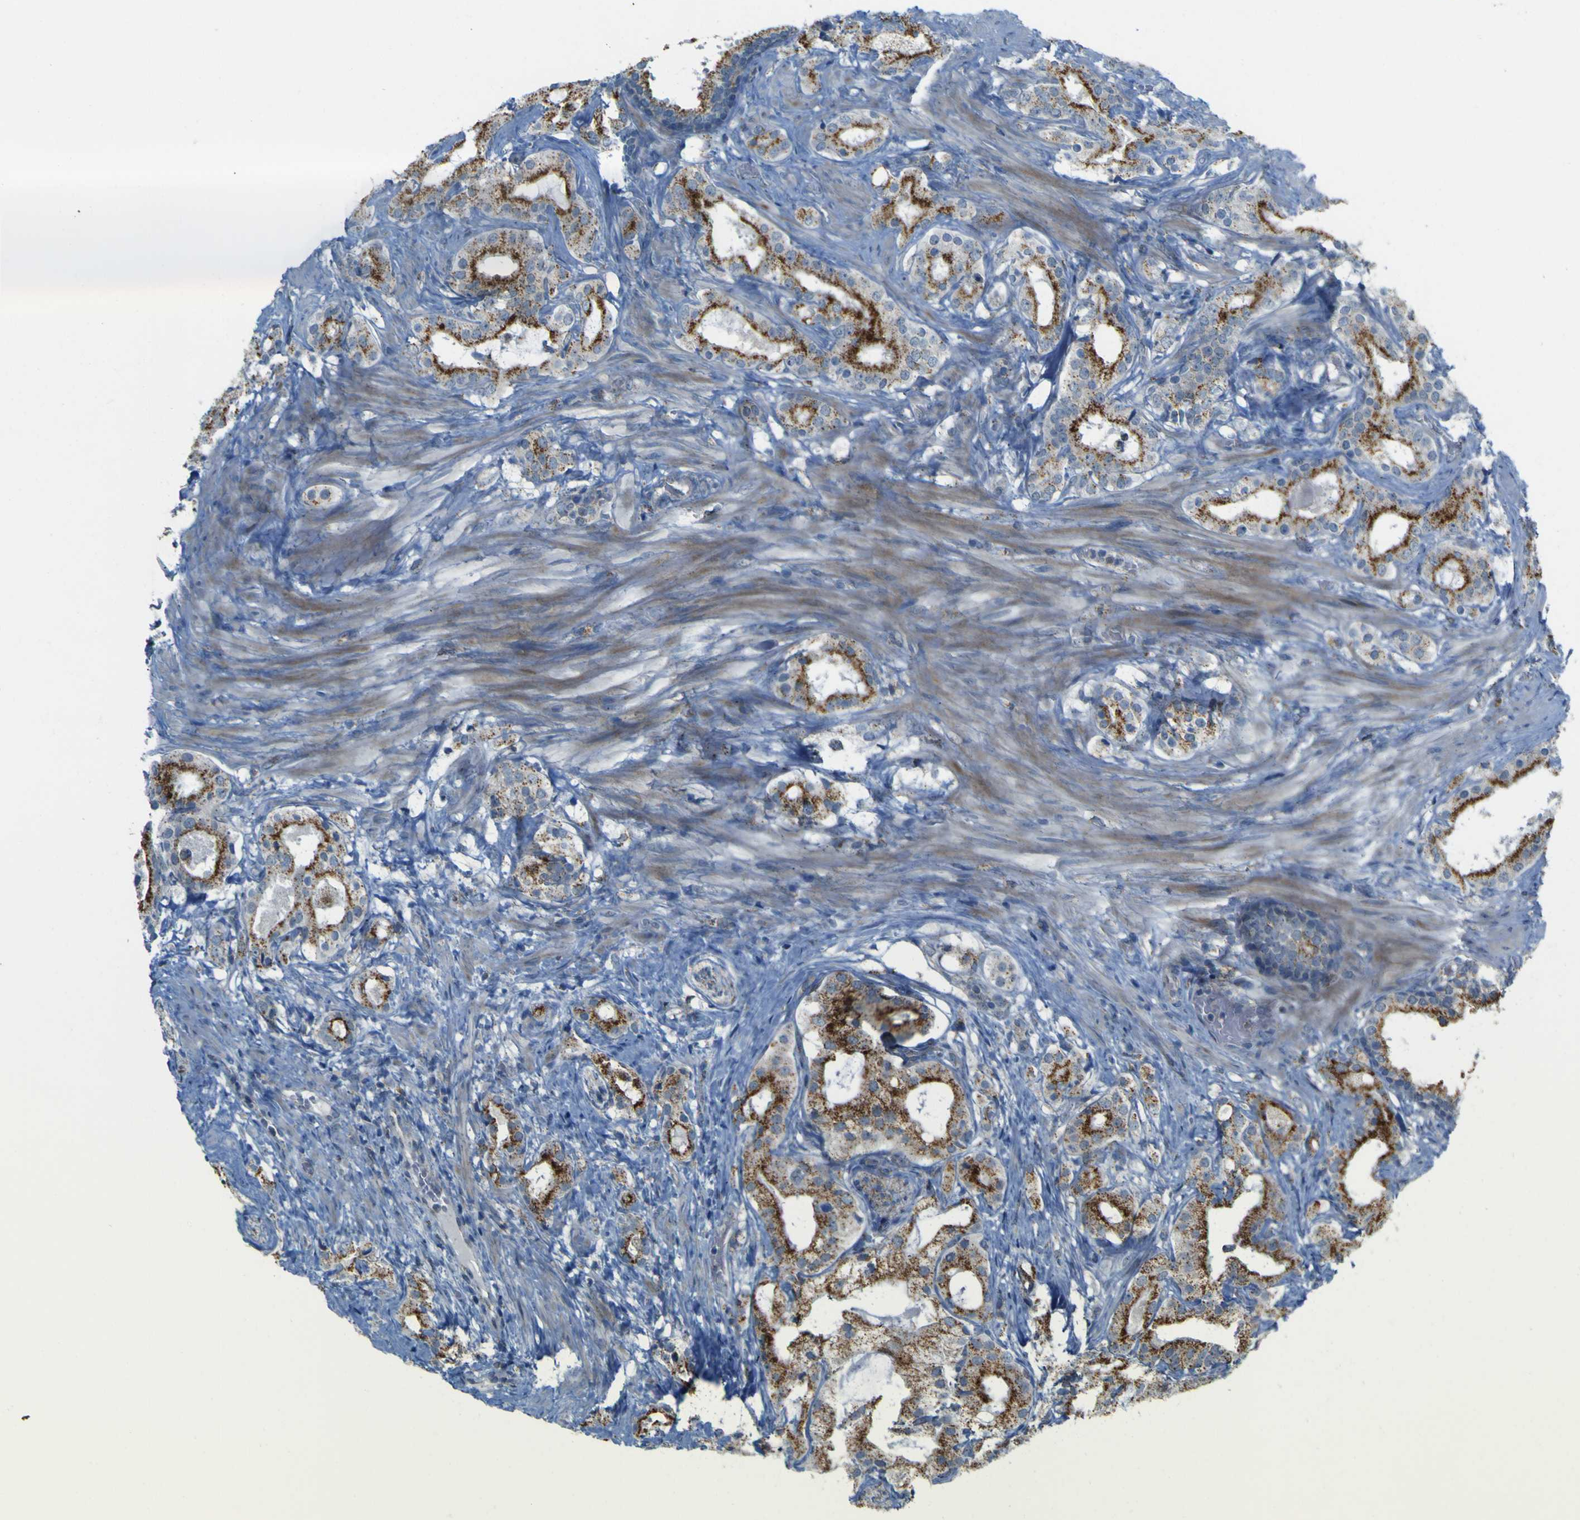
{"staining": {"intensity": "moderate", "quantity": ">75%", "location": "cytoplasmic/membranous"}, "tissue": "prostate cancer", "cell_type": "Tumor cells", "image_type": "cancer", "snomed": [{"axis": "morphology", "description": "Adenocarcinoma, Low grade"}, {"axis": "topography", "description": "Prostate"}], "caption": "The photomicrograph reveals staining of prostate cancer (low-grade adenocarcinoma), revealing moderate cytoplasmic/membranous protein positivity (brown color) within tumor cells. (DAB IHC with brightfield microscopy, high magnification).", "gene": "ACBD5", "patient": {"sex": "male", "age": 59}}